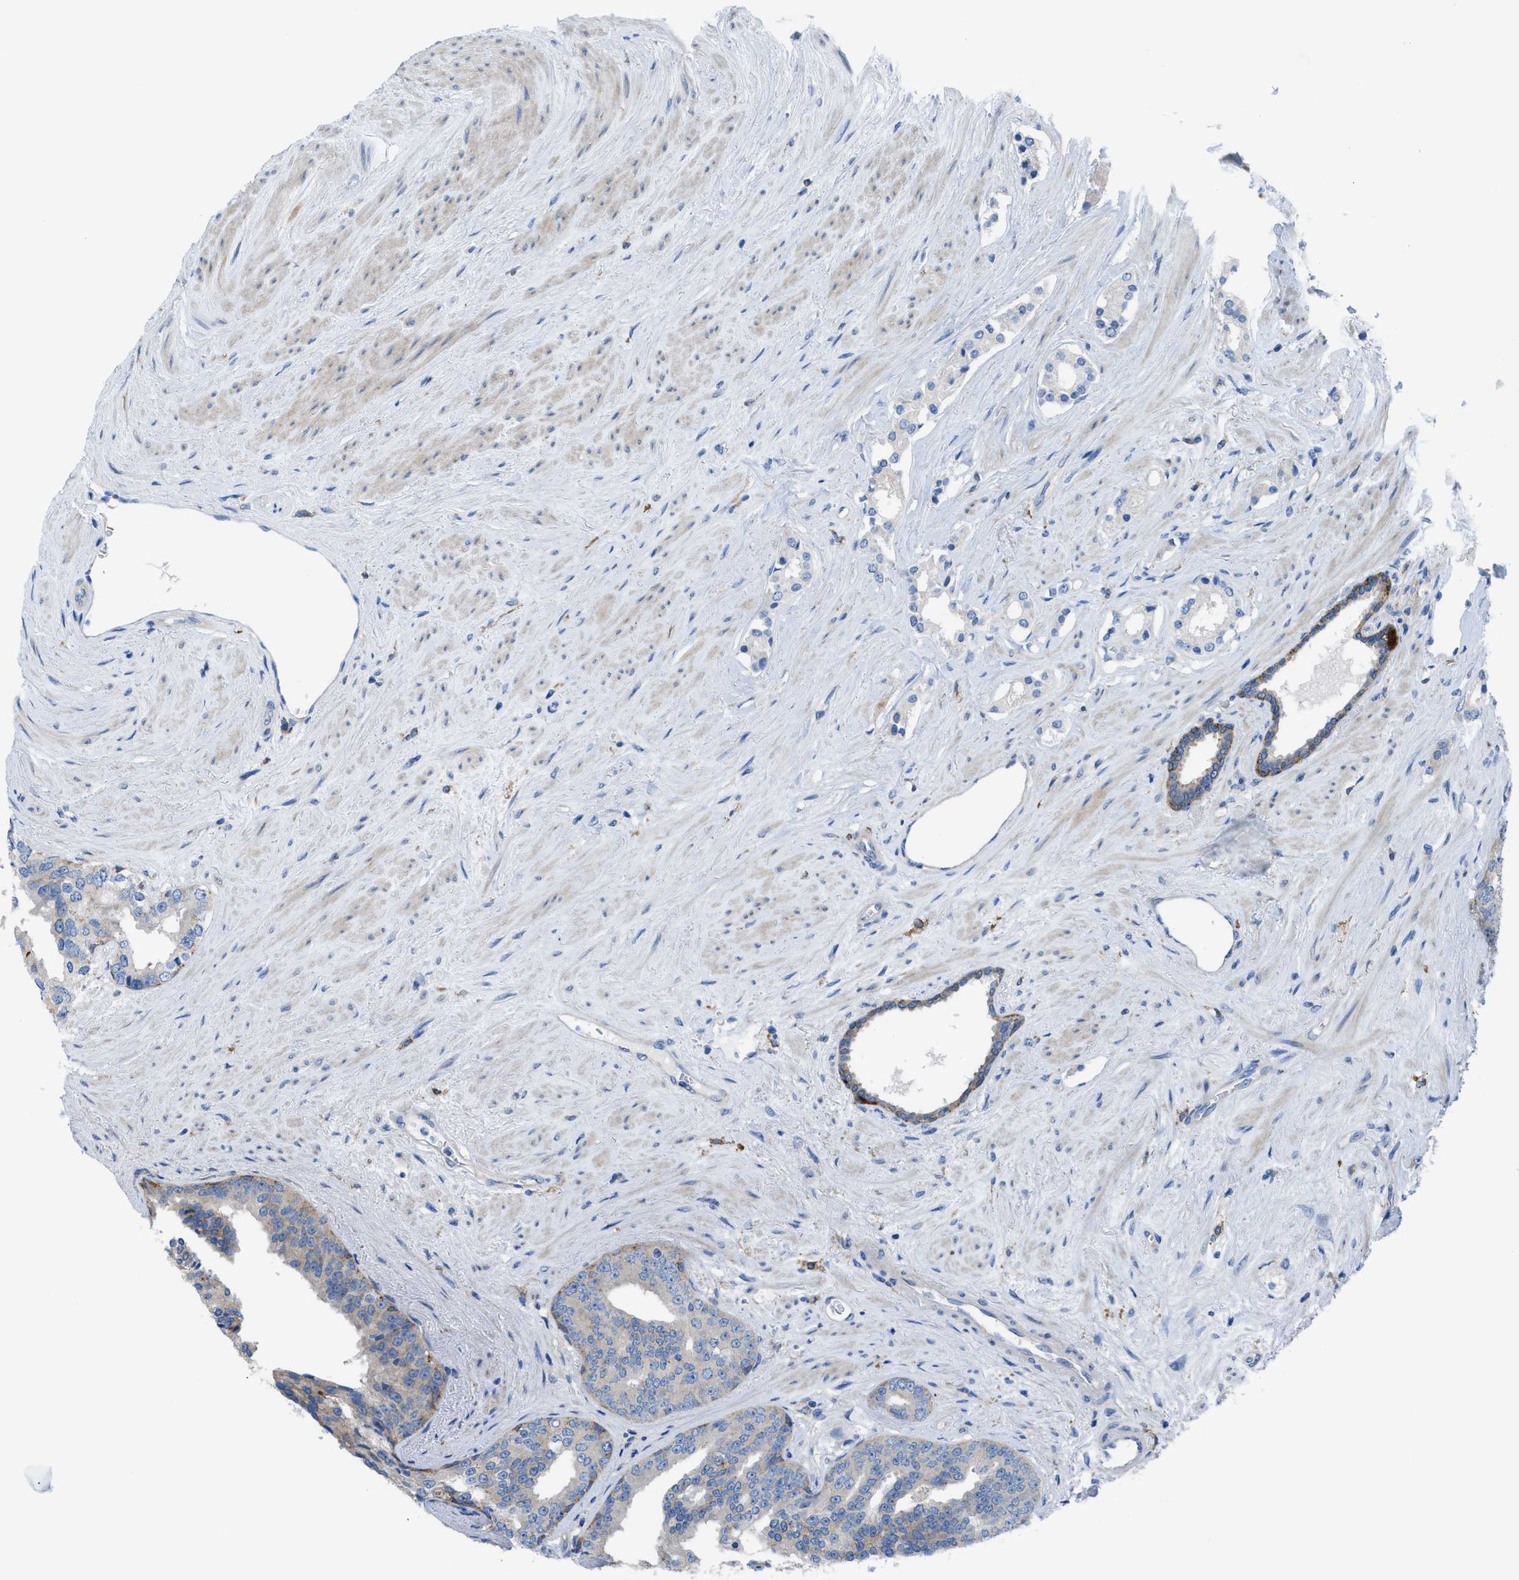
{"staining": {"intensity": "negative", "quantity": "none", "location": "none"}, "tissue": "prostate cancer", "cell_type": "Tumor cells", "image_type": "cancer", "snomed": [{"axis": "morphology", "description": "Adenocarcinoma, High grade"}, {"axis": "topography", "description": "Prostate"}], "caption": "IHC of human prostate cancer (high-grade adenocarcinoma) shows no positivity in tumor cells.", "gene": "EGFR", "patient": {"sex": "male", "age": 71}}